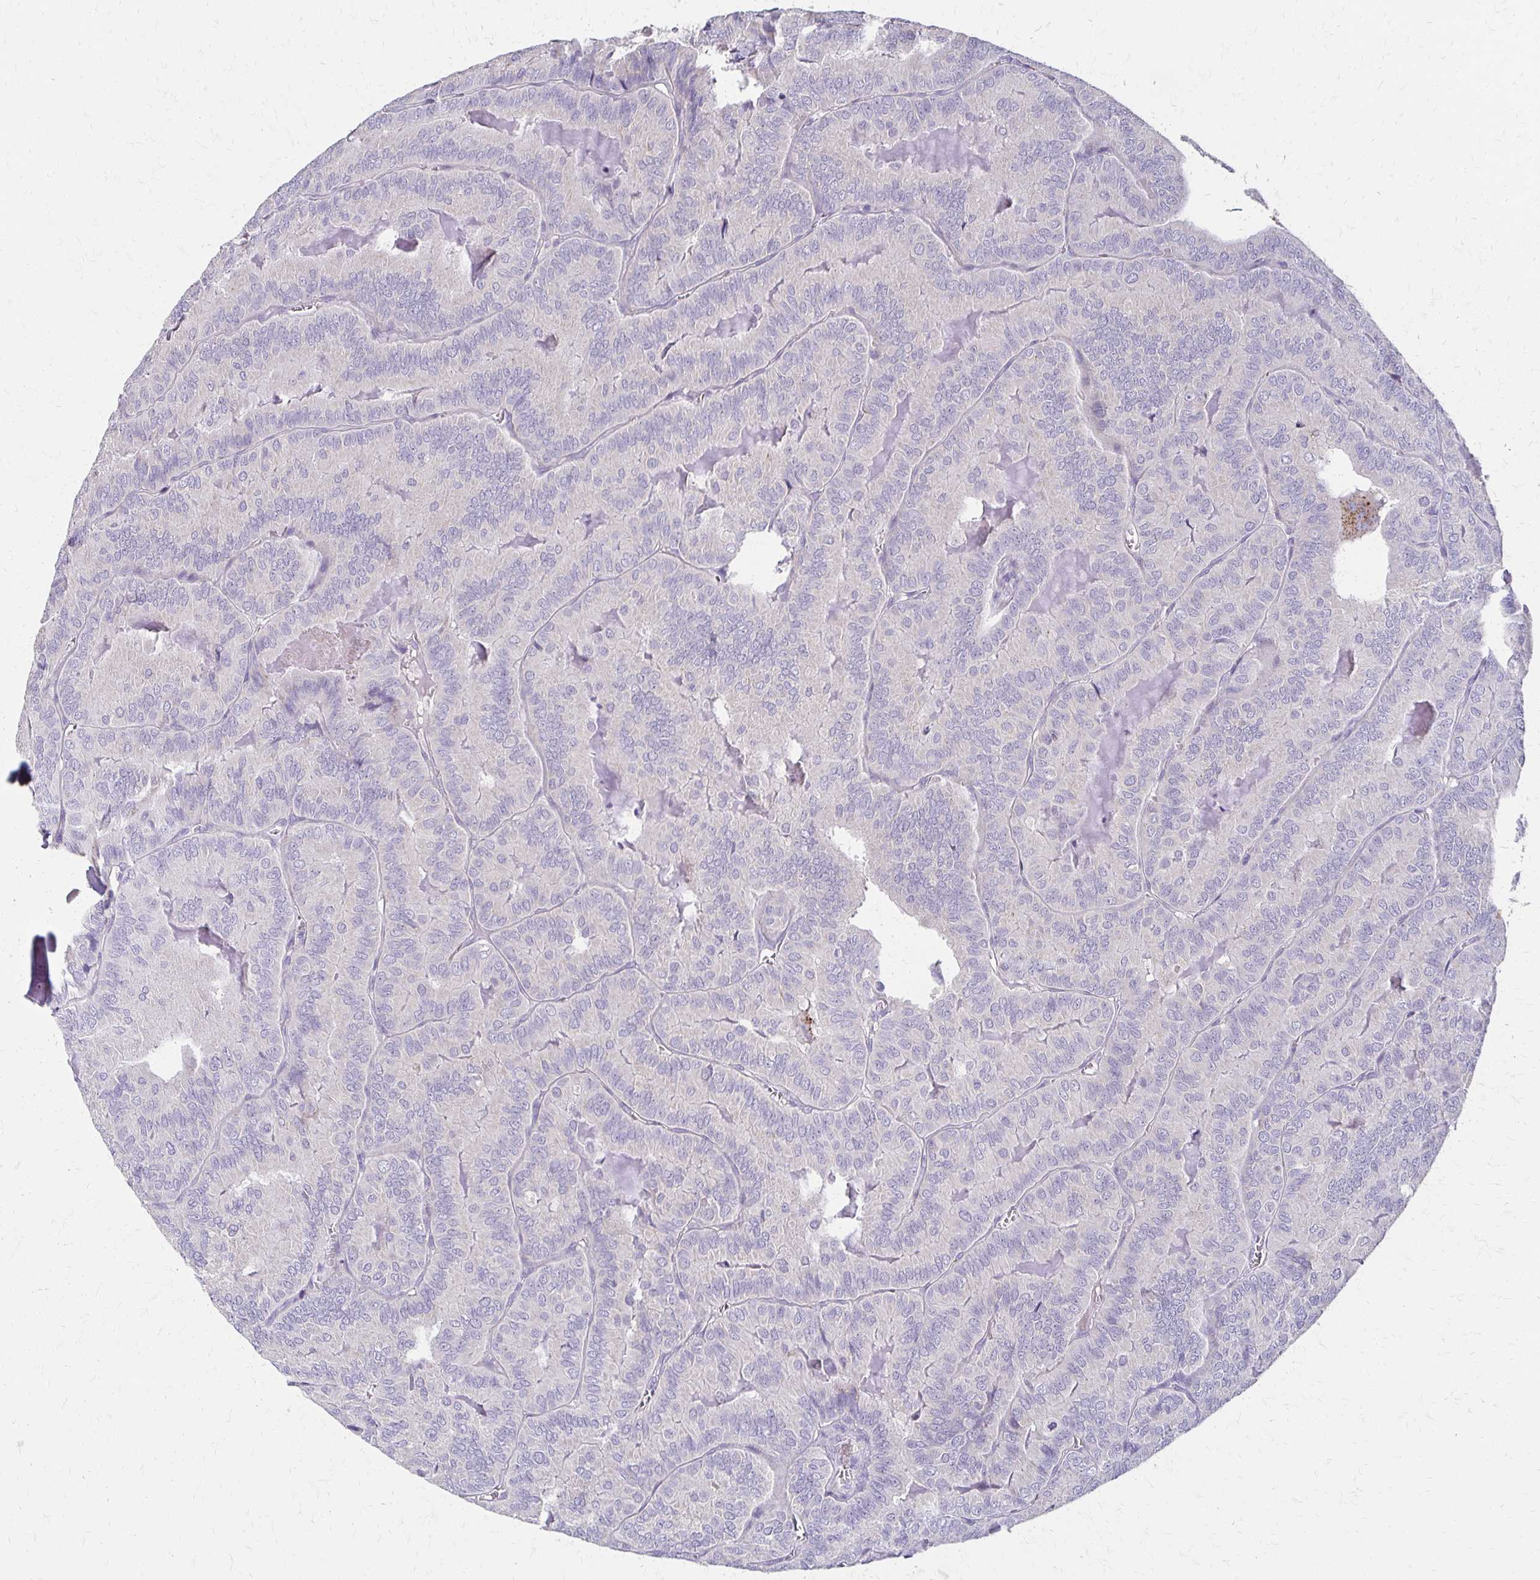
{"staining": {"intensity": "negative", "quantity": "none", "location": "none"}, "tissue": "thyroid cancer", "cell_type": "Tumor cells", "image_type": "cancer", "snomed": [{"axis": "morphology", "description": "Papillary adenocarcinoma, NOS"}, {"axis": "topography", "description": "Thyroid gland"}], "caption": "Immunohistochemistry of human papillary adenocarcinoma (thyroid) demonstrates no staining in tumor cells.", "gene": "BBS12", "patient": {"sex": "female", "age": 75}}